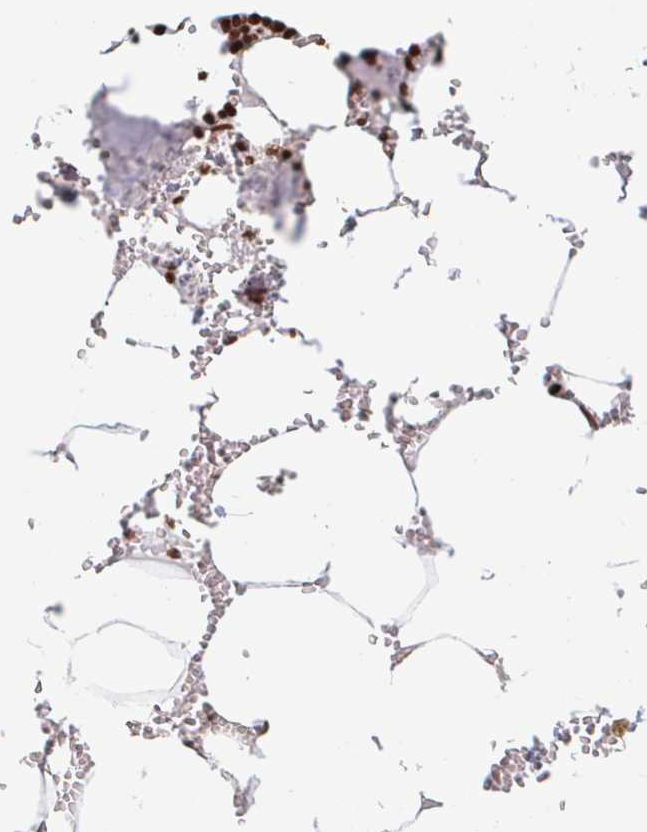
{"staining": {"intensity": "moderate", "quantity": ">75%", "location": "nuclear"}, "tissue": "bone marrow", "cell_type": "Hematopoietic cells", "image_type": "normal", "snomed": [{"axis": "morphology", "description": "Normal tissue, NOS"}, {"axis": "topography", "description": "Bone marrow"}], "caption": "Normal bone marrow reveals moderate nuclear expression in approximately >75% of hematopoietic cells, visualized by immunohistochemistry. The staining was performed using DAB (3,3'-diaminobenzidine) to visualize the protein expression in brown, while the nuclei were stained in blue with hematoxylin (Magnification: 20x).", "gene": "HOXC10", "patient": {"sex": "male", "age": 54}}